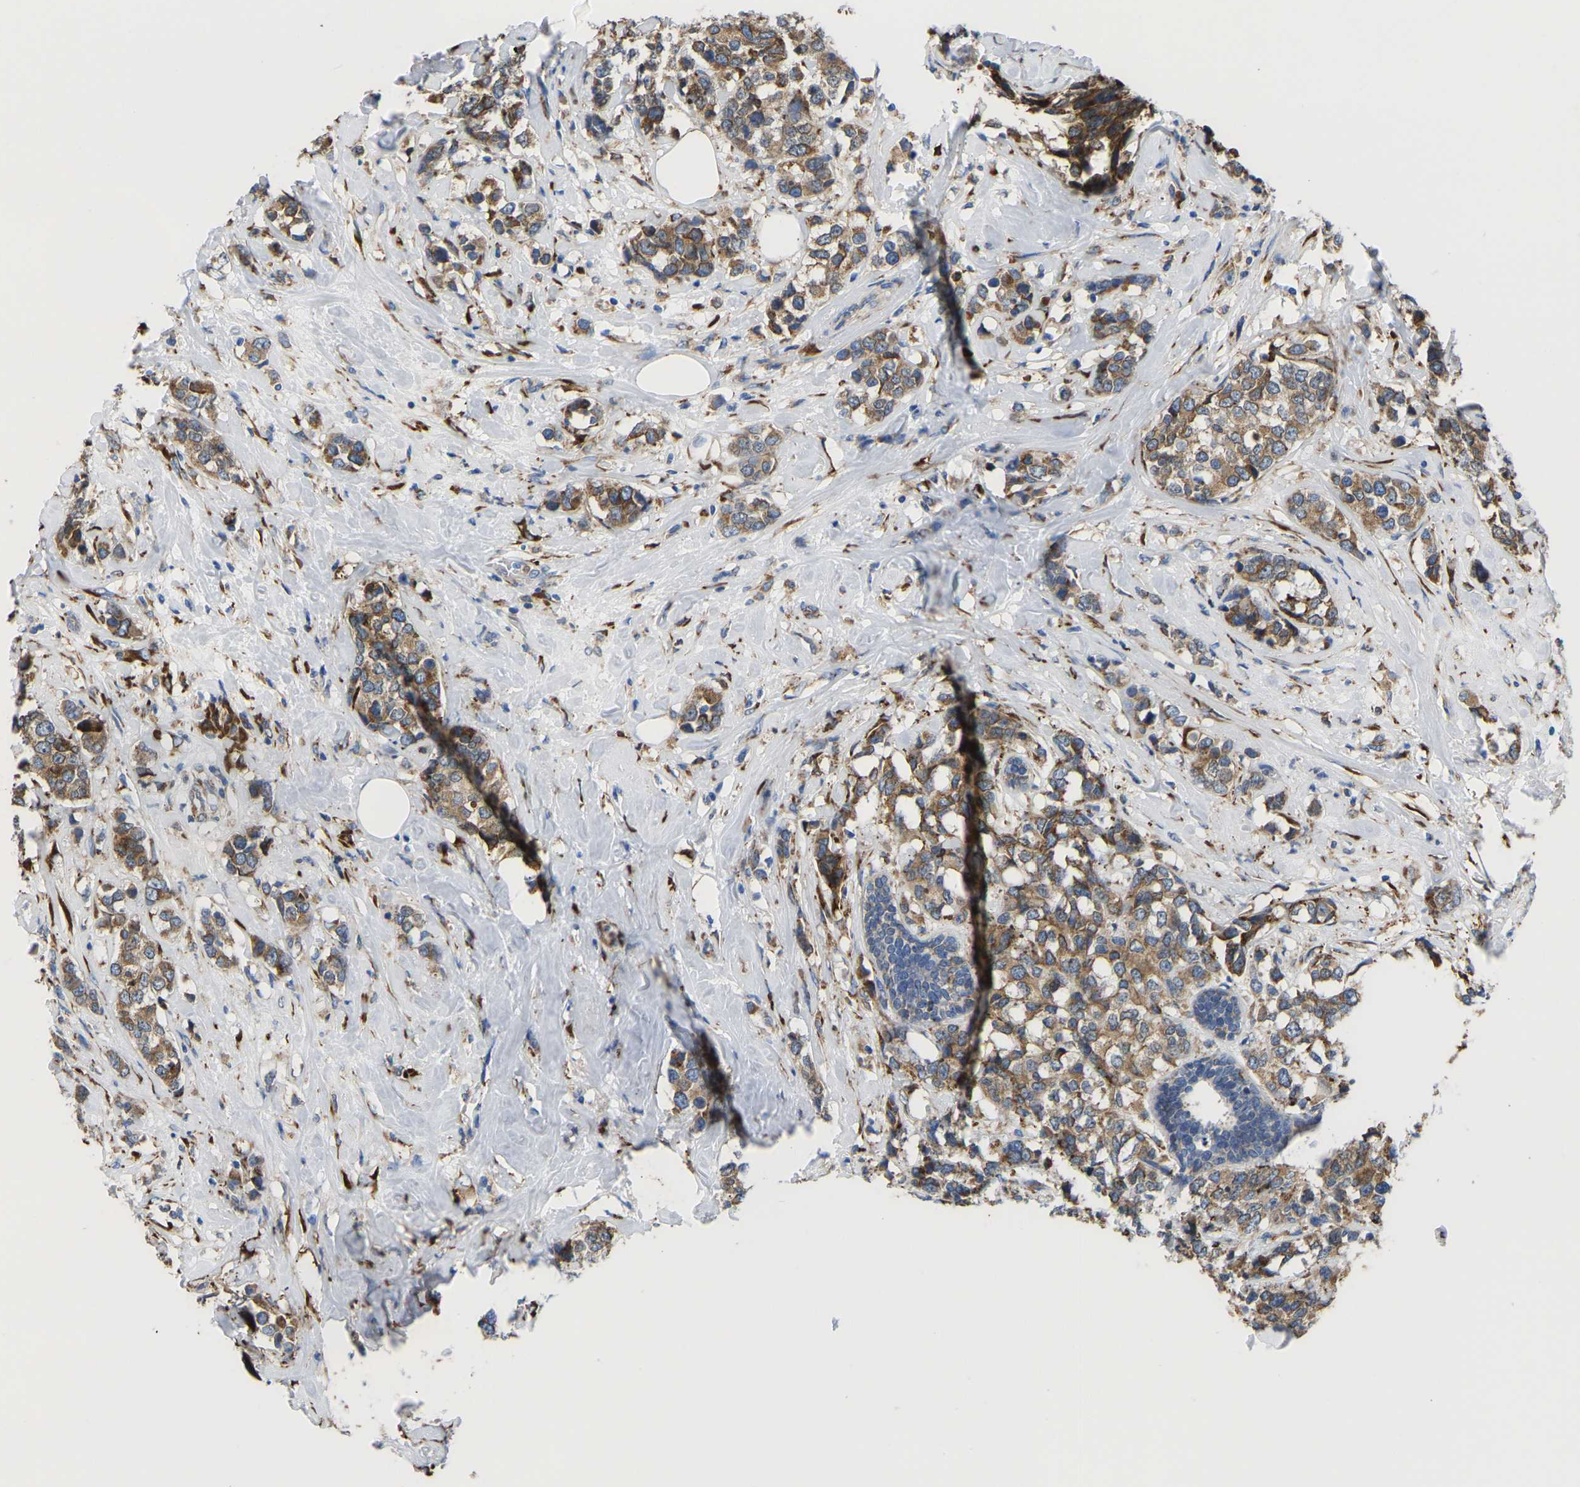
{"staining": {"intensity": "moderate", "quantity": ">75%", "location": "cytoplasmic/membranous"}, "tissue": "breast cancer", "cell_type": "Tumor cells", "image_type": "cancer", "snomed": [{"axis": "morphology", "description": "Lobular carcinoma"}, {"axis": "topography", "description": "Breast"}], "caption": "Protein analysis of breast lobular carcinoma tissue displays moderate cytoplasmic/membranous staining in approximately >75% of tumor cells.", "gene": "P4HB", "patient": {"sex": "female", "age": 59}}